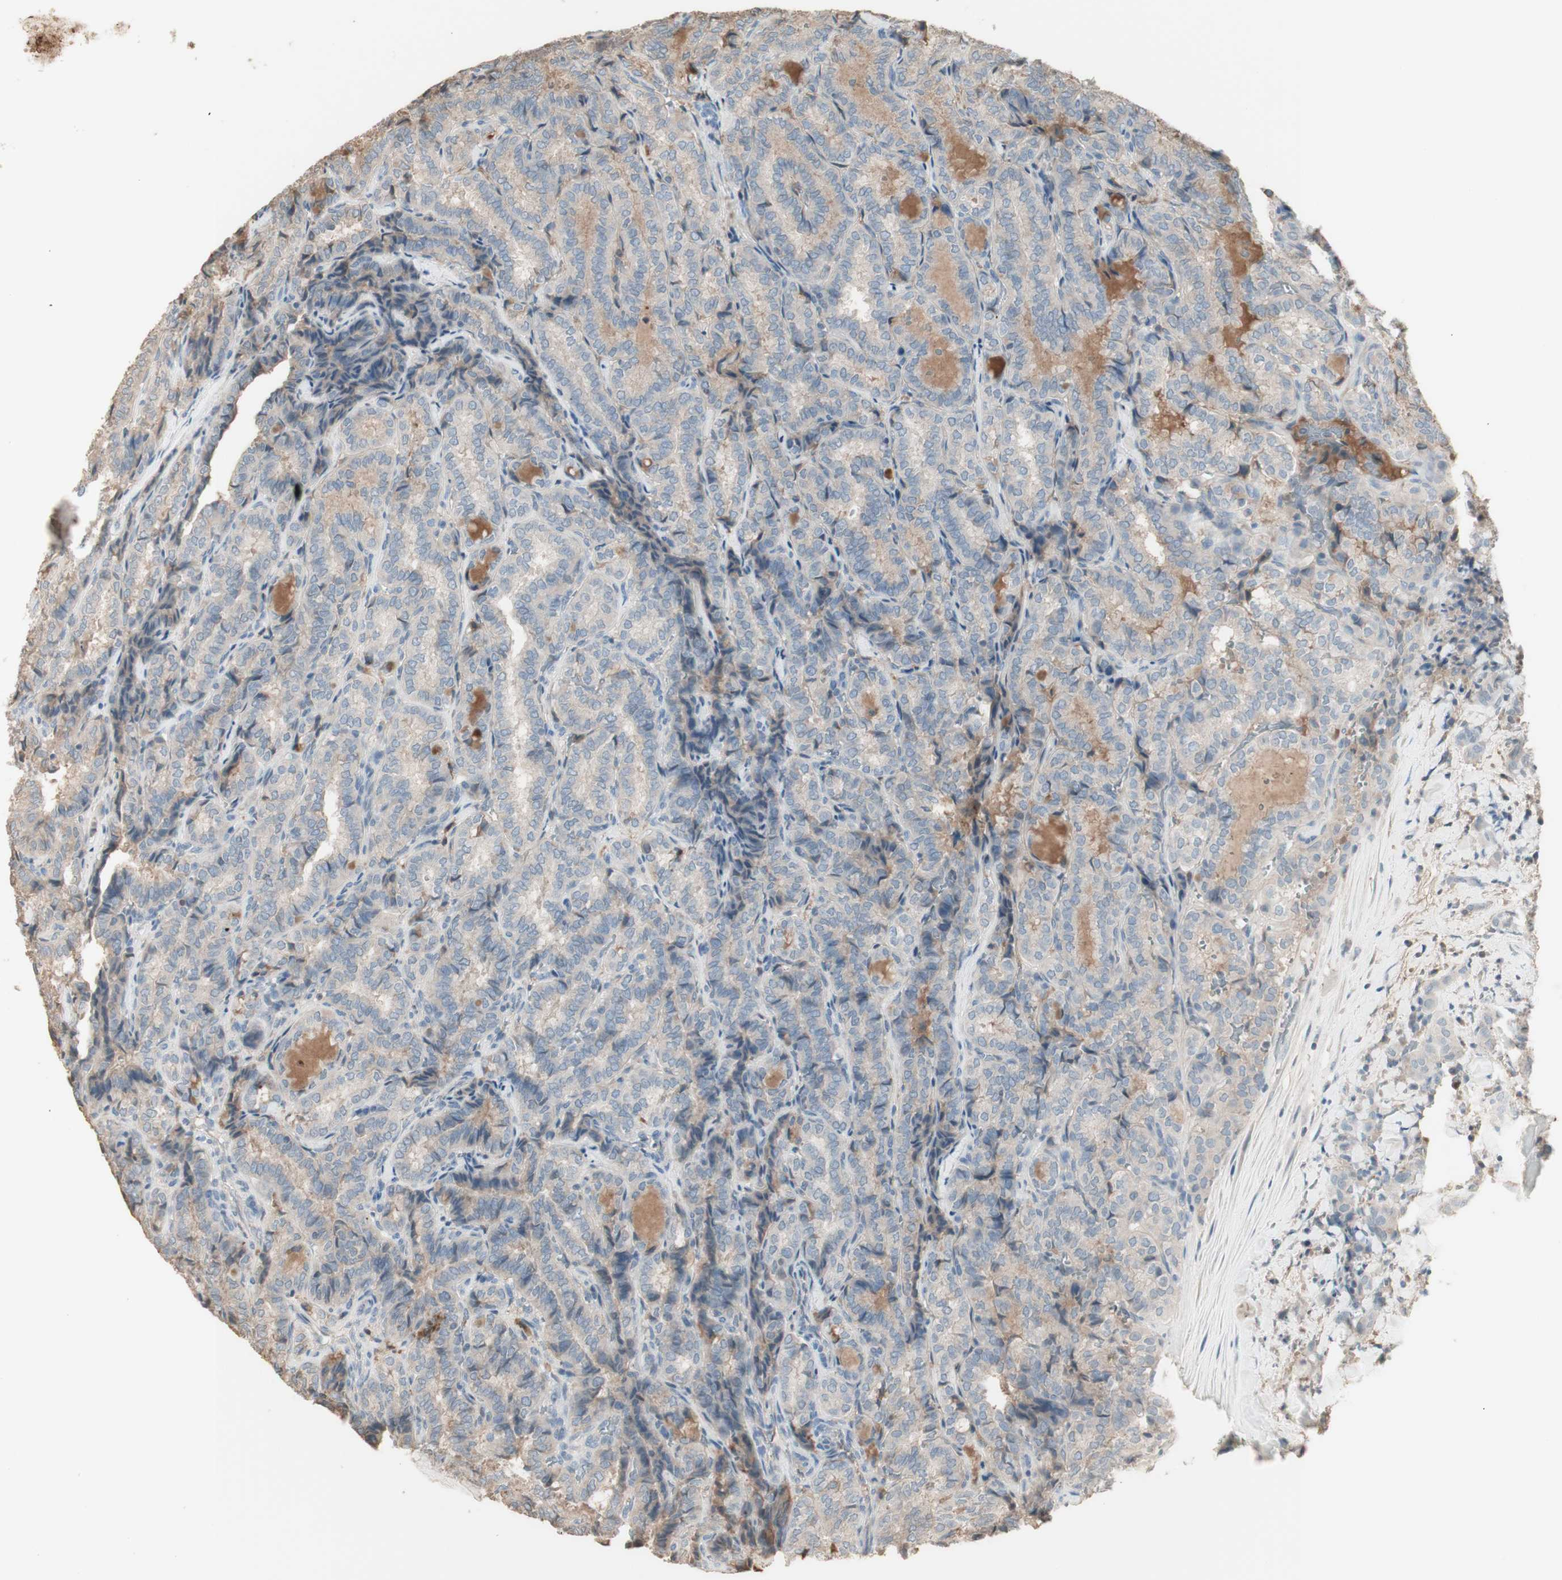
{"staining": {"intensity": "negative", "quantity": "none", "location": "none"}, "tissue": "thyroid cancer", "cell_type": "Tumor cells", "image_type": "cancer", "snomed": [{"axis": "morphology", "description": "Normal tissue, NOS"}, {"axis": "morphology", "description": "Papillary adenocarcinoma, NOS"}, {"axis": "topography", "description": "Thyroid gland"}], "caption": "IHC of human thyroid cancer (papillary adenocarcinoma) demonstrates no staining in tumor cells. (Brightfield microscopy of DAB (3,3'-diaminobenzidine) immunohistochemistry at high magnification).", "gene": "IFNG", "patient": {"sex": "female", "age": 30}}